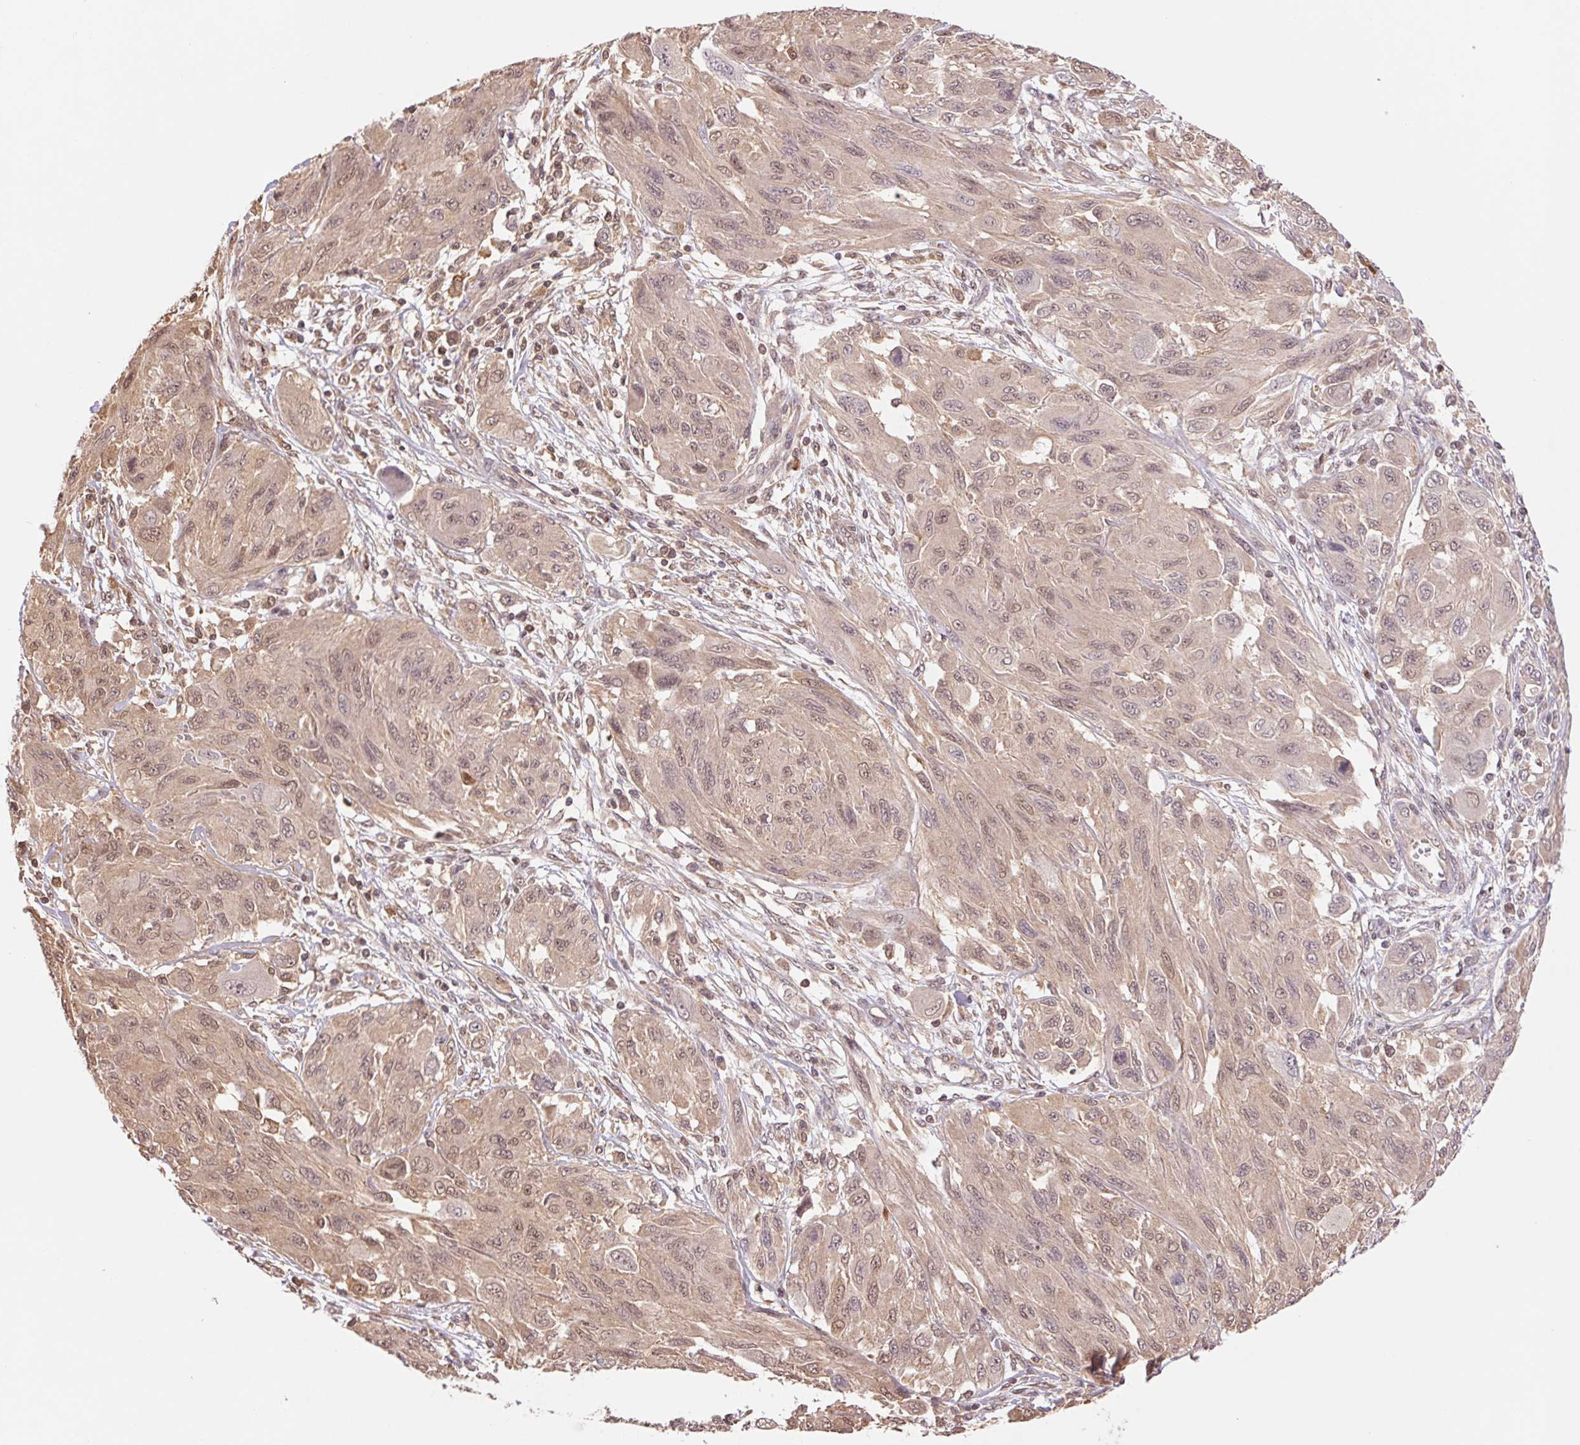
{"staining": {"intensity": "weak", "quantity": ">75%", "location": "cytoplasmic/membranous,nuclear"}, "tissue": "melanoma", "cell_type": "Tumor cells", "image_type": "cancer", "snomed": [{"axis": "morphology", "description": "Malignant melanoma, NOS"}, {"axis": "topography", "description": "Skin"}], "caption": "Malignant melanoma stained for a protein shows weak cytoplasmic/membranous and nuclear positivity in tumor cells.", "gene": "CDC123", "patient": {"sex": "female", "age": 91}}